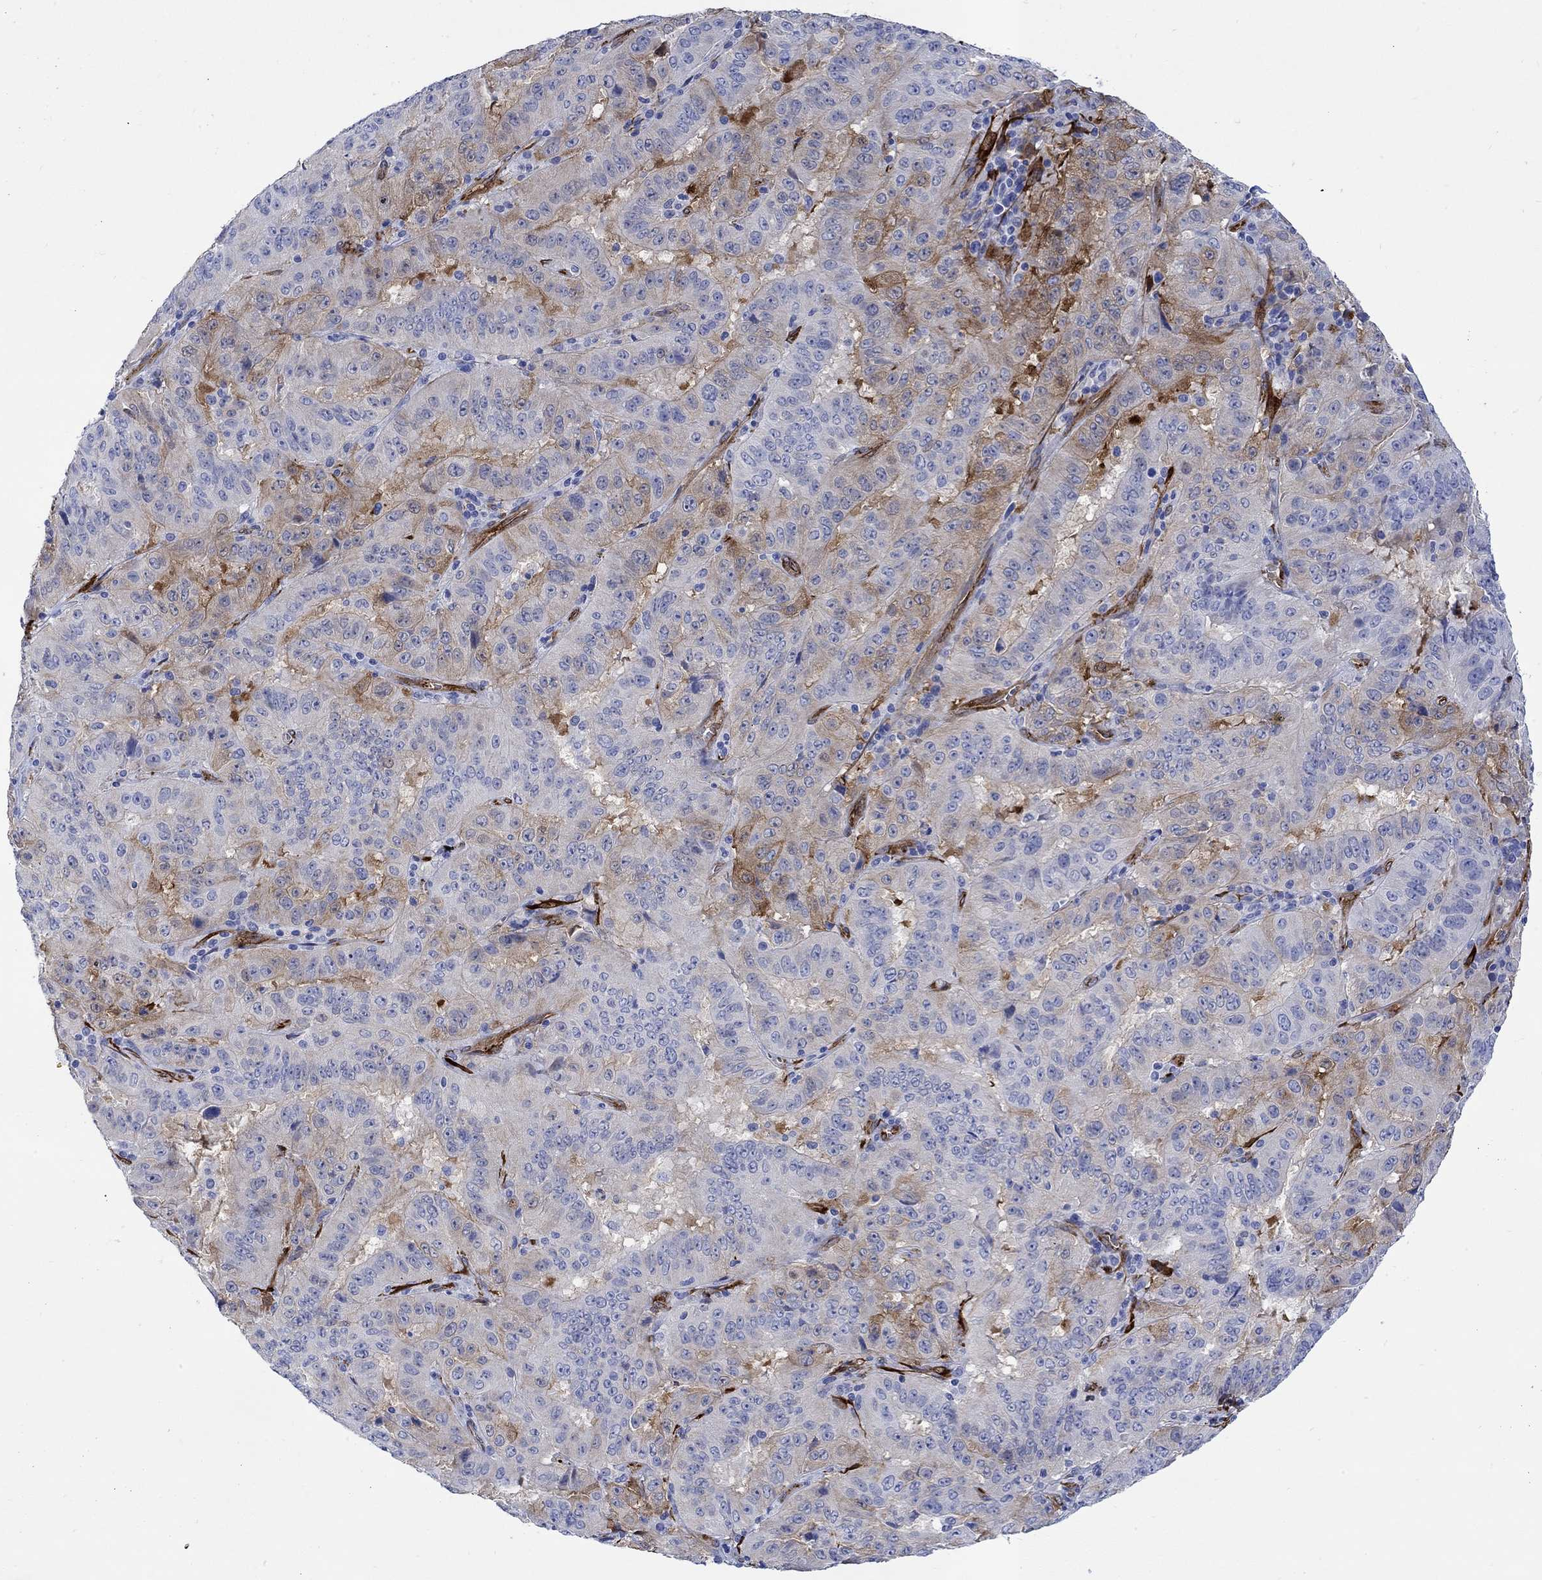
{"staining": {"intensity": "moderate", "quantity": "25%-75%", "location": "cytoplasmic/membranous"}, "tissue": "pancreatic cancer", "cell_type": "Tumor cells", "image_type": "cancer", "snomed": [{"axis": "morphology", "description": "Adenocarcinoma, NOS"}, {"axis": "topography", "description": "Pancreas"}], "caption": "Protein staining demonstrates moderate cytoplasmic/membranous expression in about 25%-75% of tumor cells in pancreatic cancer.", "gene": "TGM2", "patient": {"sex": "male", "age": 63}}